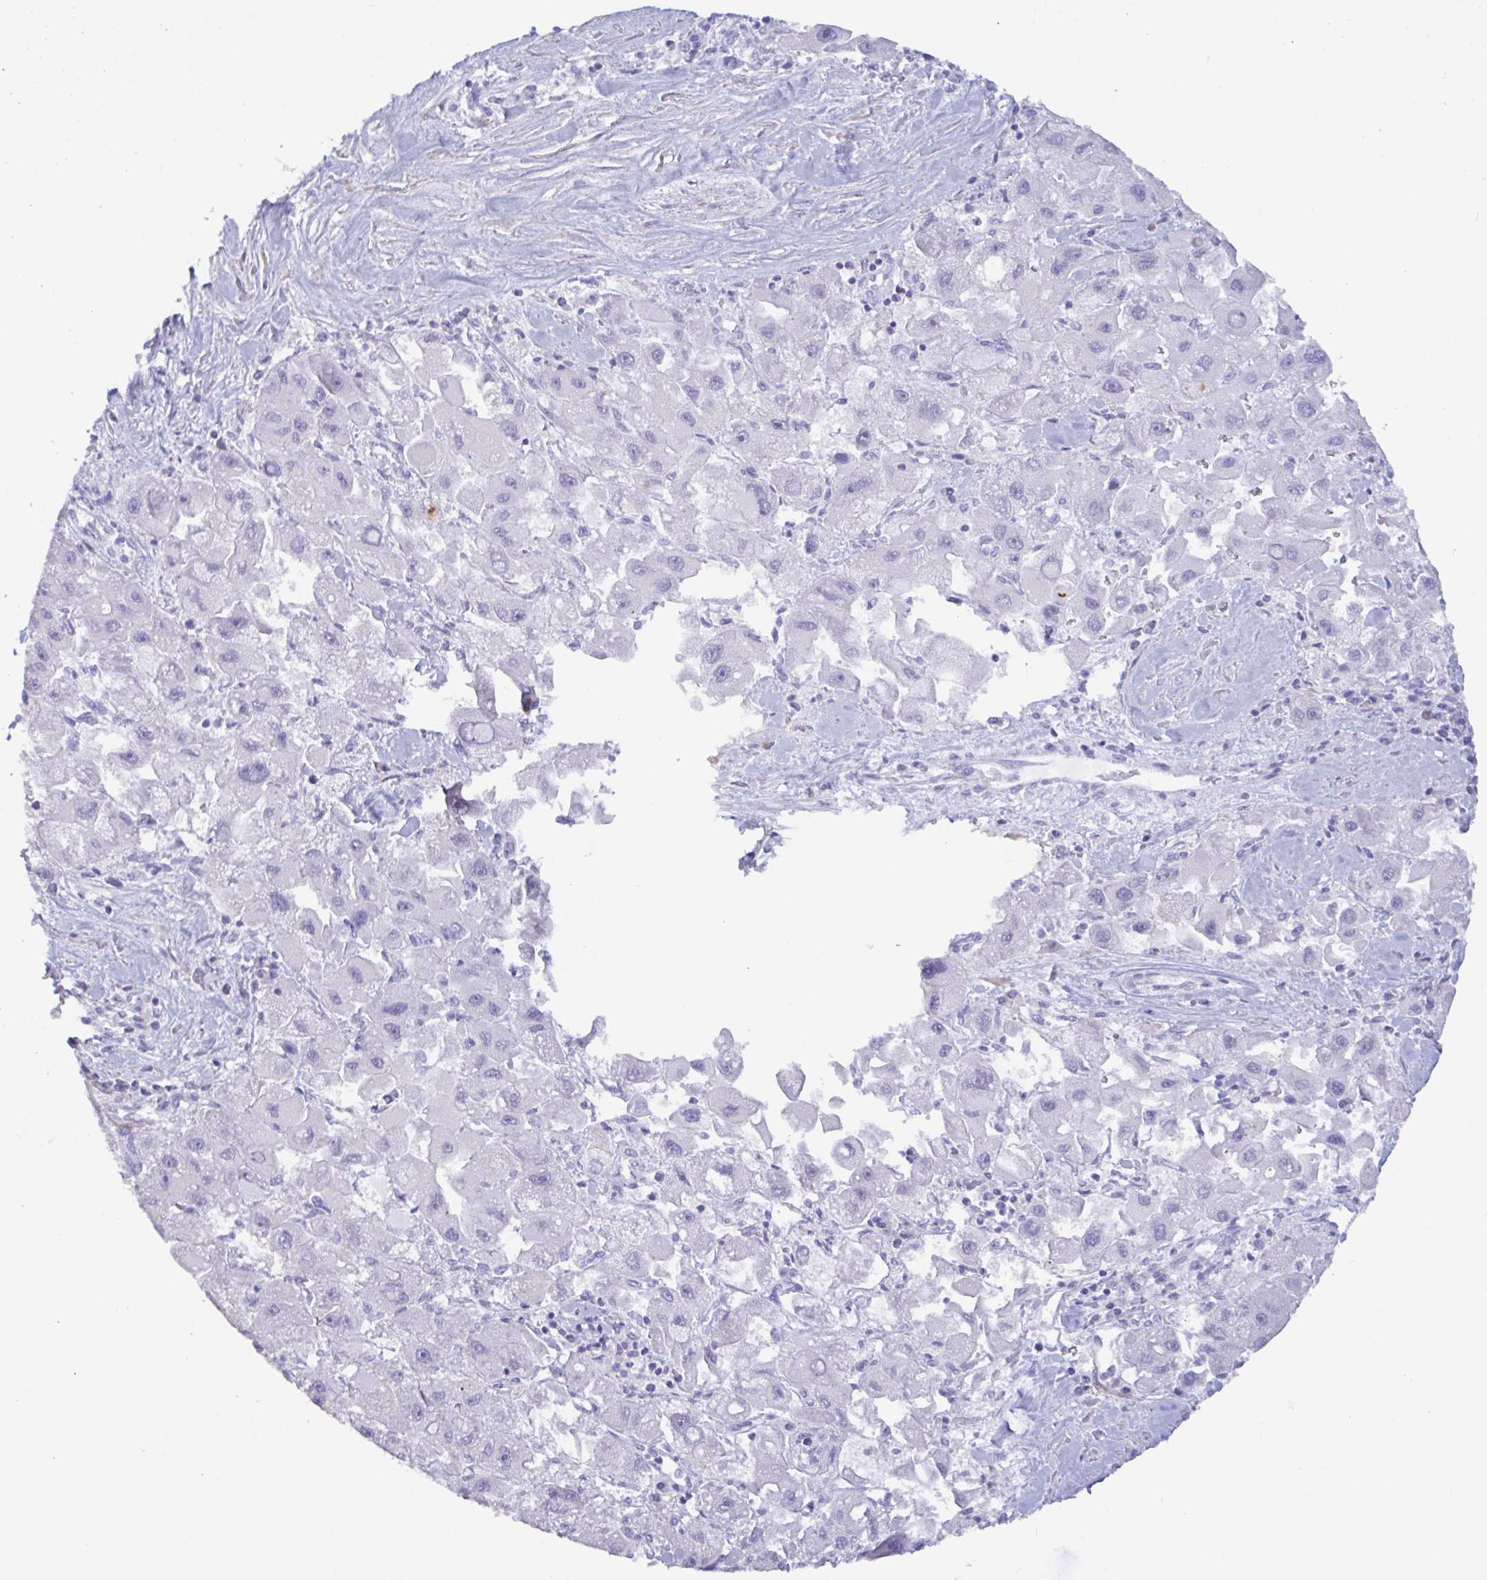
{"staining": {"intensity": "negative", "quantity": "none", "location": "none"}, "tissue": "liver cancer", "cell_type": "Tumor cells", "image_type": "cancer", "snomed": [{"axis": "morphology", "description": "Carcinoma, Hepatocellular, NOS"}, {"axis": "topography", "description": "Liver"}], "caption": "Tumor cells are negative for brown protein staining in liver cancer (hepatocellular carcinoma).", "gene": "TNNC1", "patient": {"sex": "male", "age": 24}}